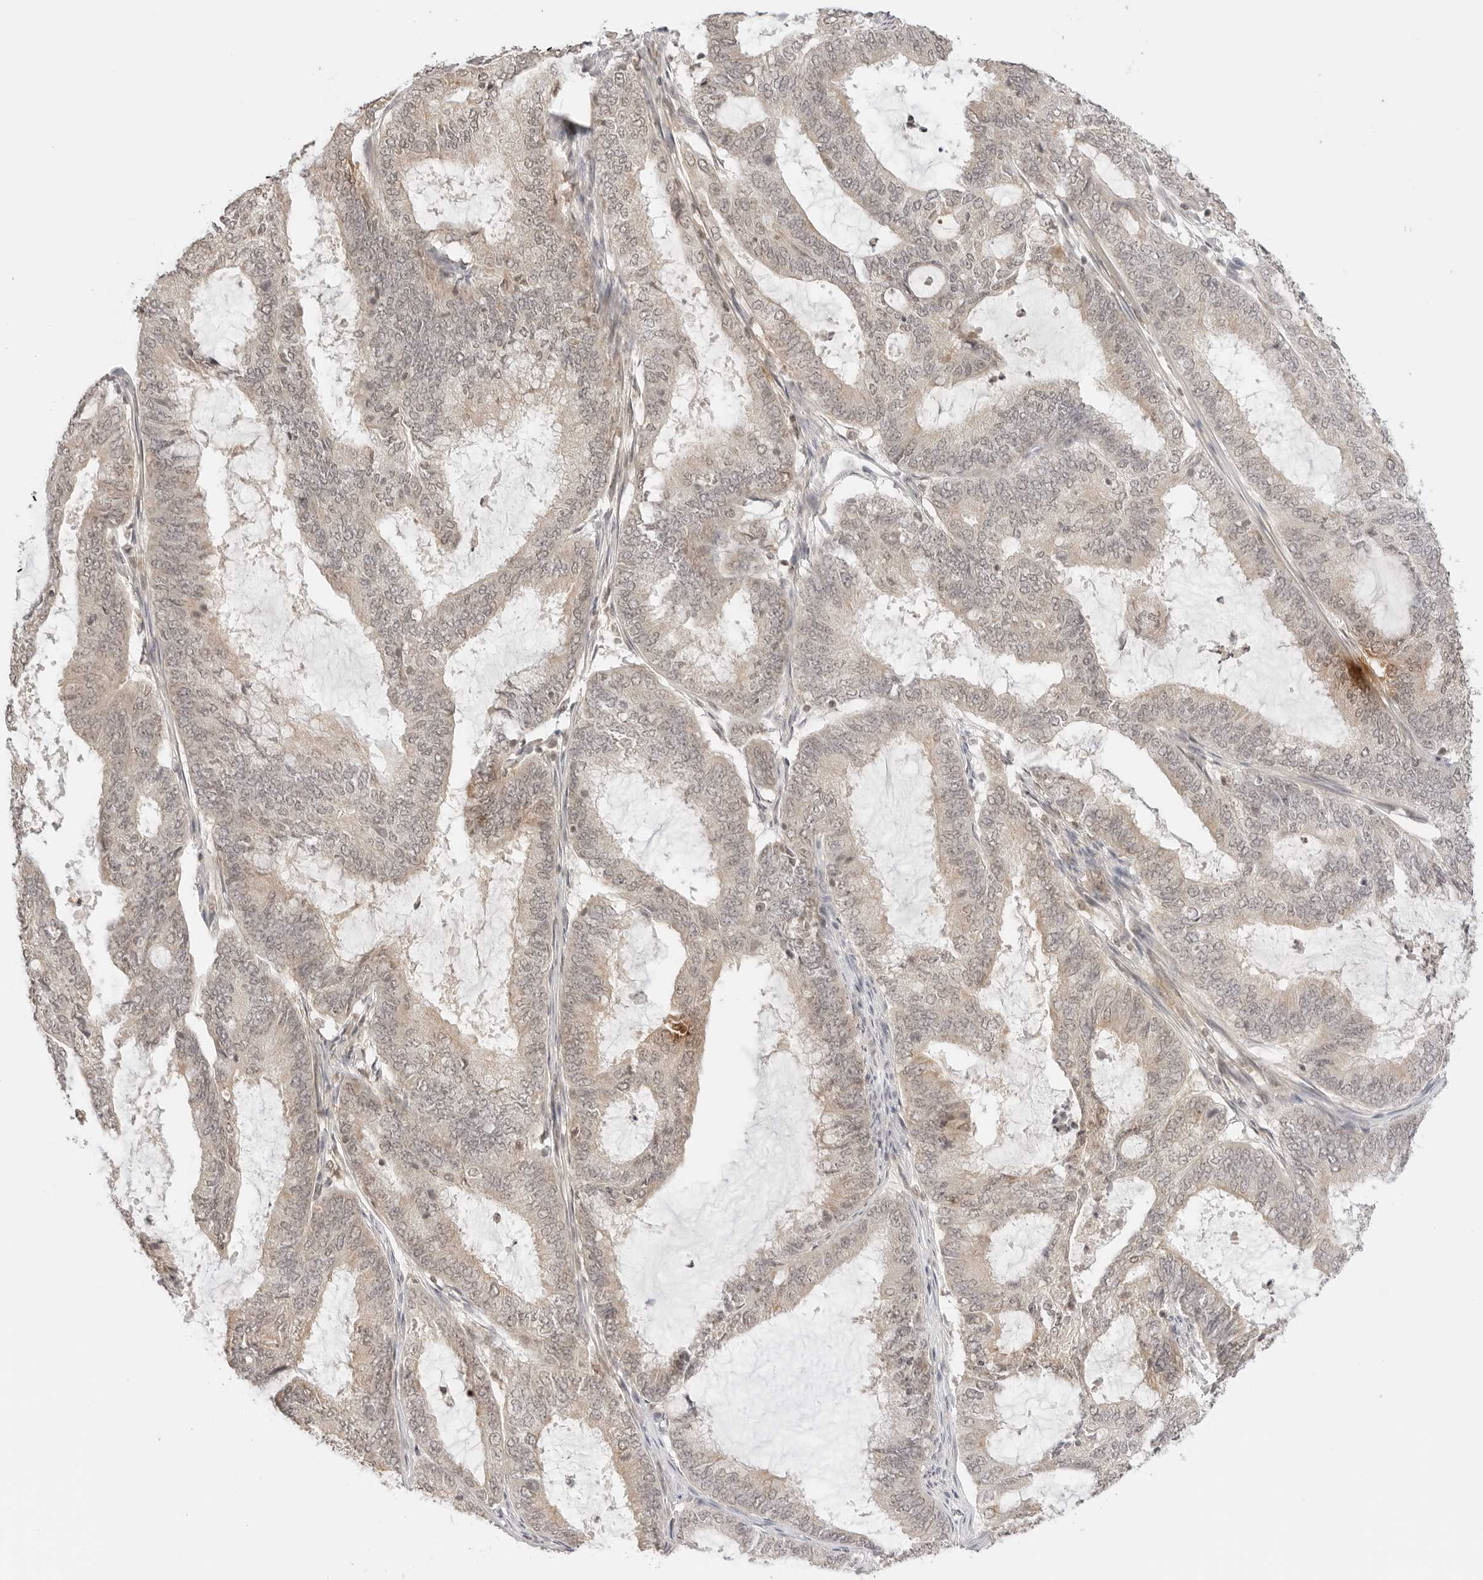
{"staining": {"intensity": "weak", "quantity": "25%-75%", "location": "cytoplasmic/membranous"}, "tissue": "endometrial cancer", "cell_type": "Tumor cells", "image_type": "cancer", "snomed": [{"axis": "morphology", "description": "Adenocarcinoma, NOS"}, {"axis": "topography", "description": "Endometrium"}], "caption": "Adenocarcinoma (endometrial) was stained to show a protein in brown. There is low levels of weak cytoplasmic/membranous expression in approximately 25%-75% of tumor cells.", "gene": "GPR34", "patient": {"sex": "female", "age": 51}}